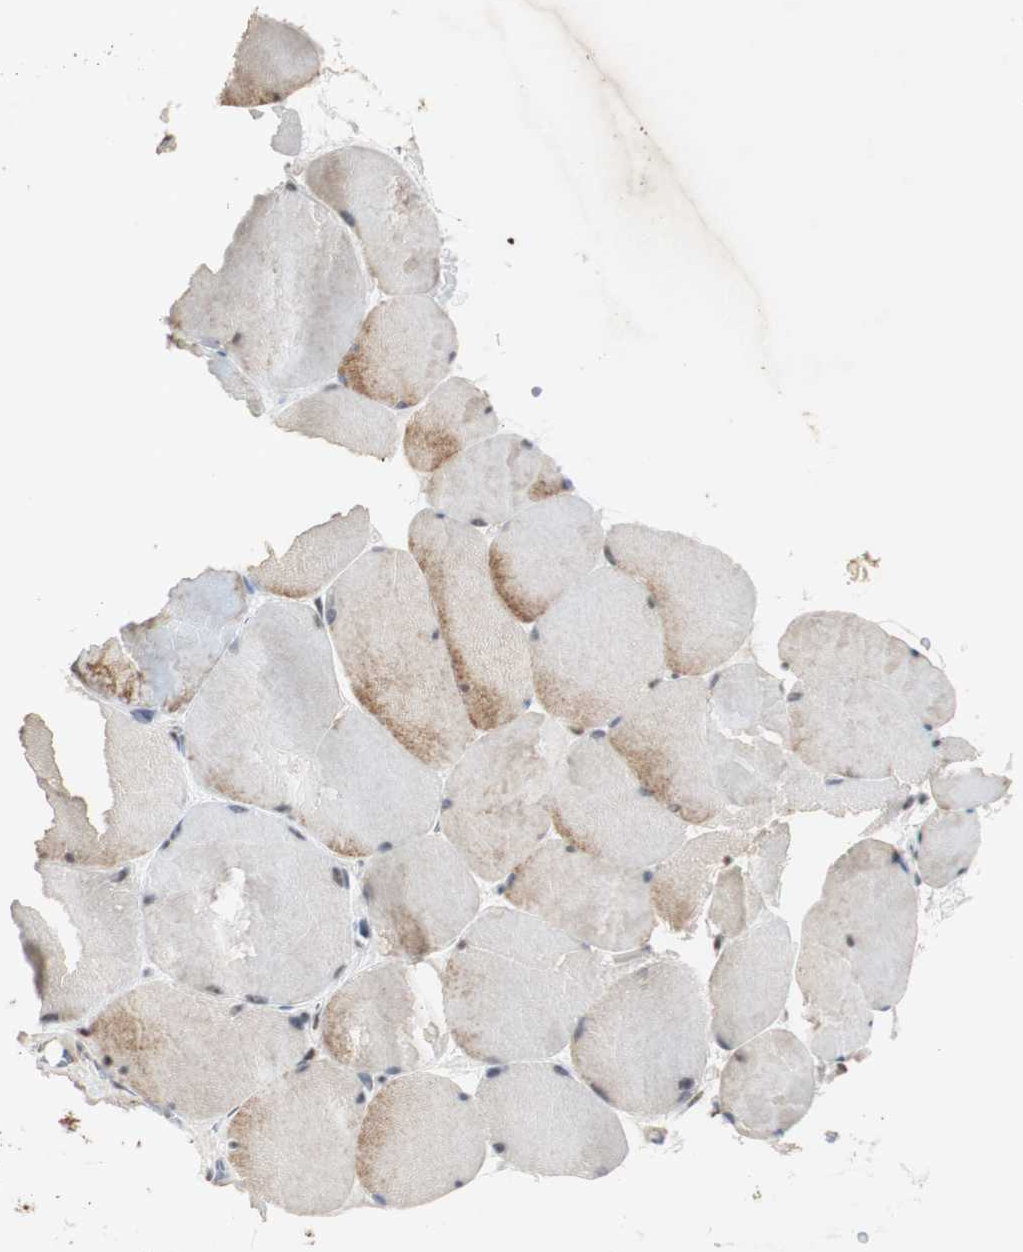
{"staining": {"intensity": "moderate", "quantity": "25%-75%", "location": "cytoplasmic/membranous,nuclear"}, "tissue": "skeletal muscle", "cell_type": "Myocytes", "image_type": "normal", "snomed": [{"axis": "morphology", "description": "Normal tissue, NOS"}, {"axis": "topography", "description": "Skin"}, {"axis": "topography", "description": "Skeletal muscle"}], "caption": "Protein positivity by immunohistochemistry demonstrates moderate cytoplasmic/membranous,nuclear positivity in about 25%-75% of myocytes in normal skeletal muscle. (DAB (3,3'-diaminobenzidine) IHC, brown staining for protein, blue staining for nuclei).", "gene": "SNRPB", "patient": {"sex": "male", "age": 83}}